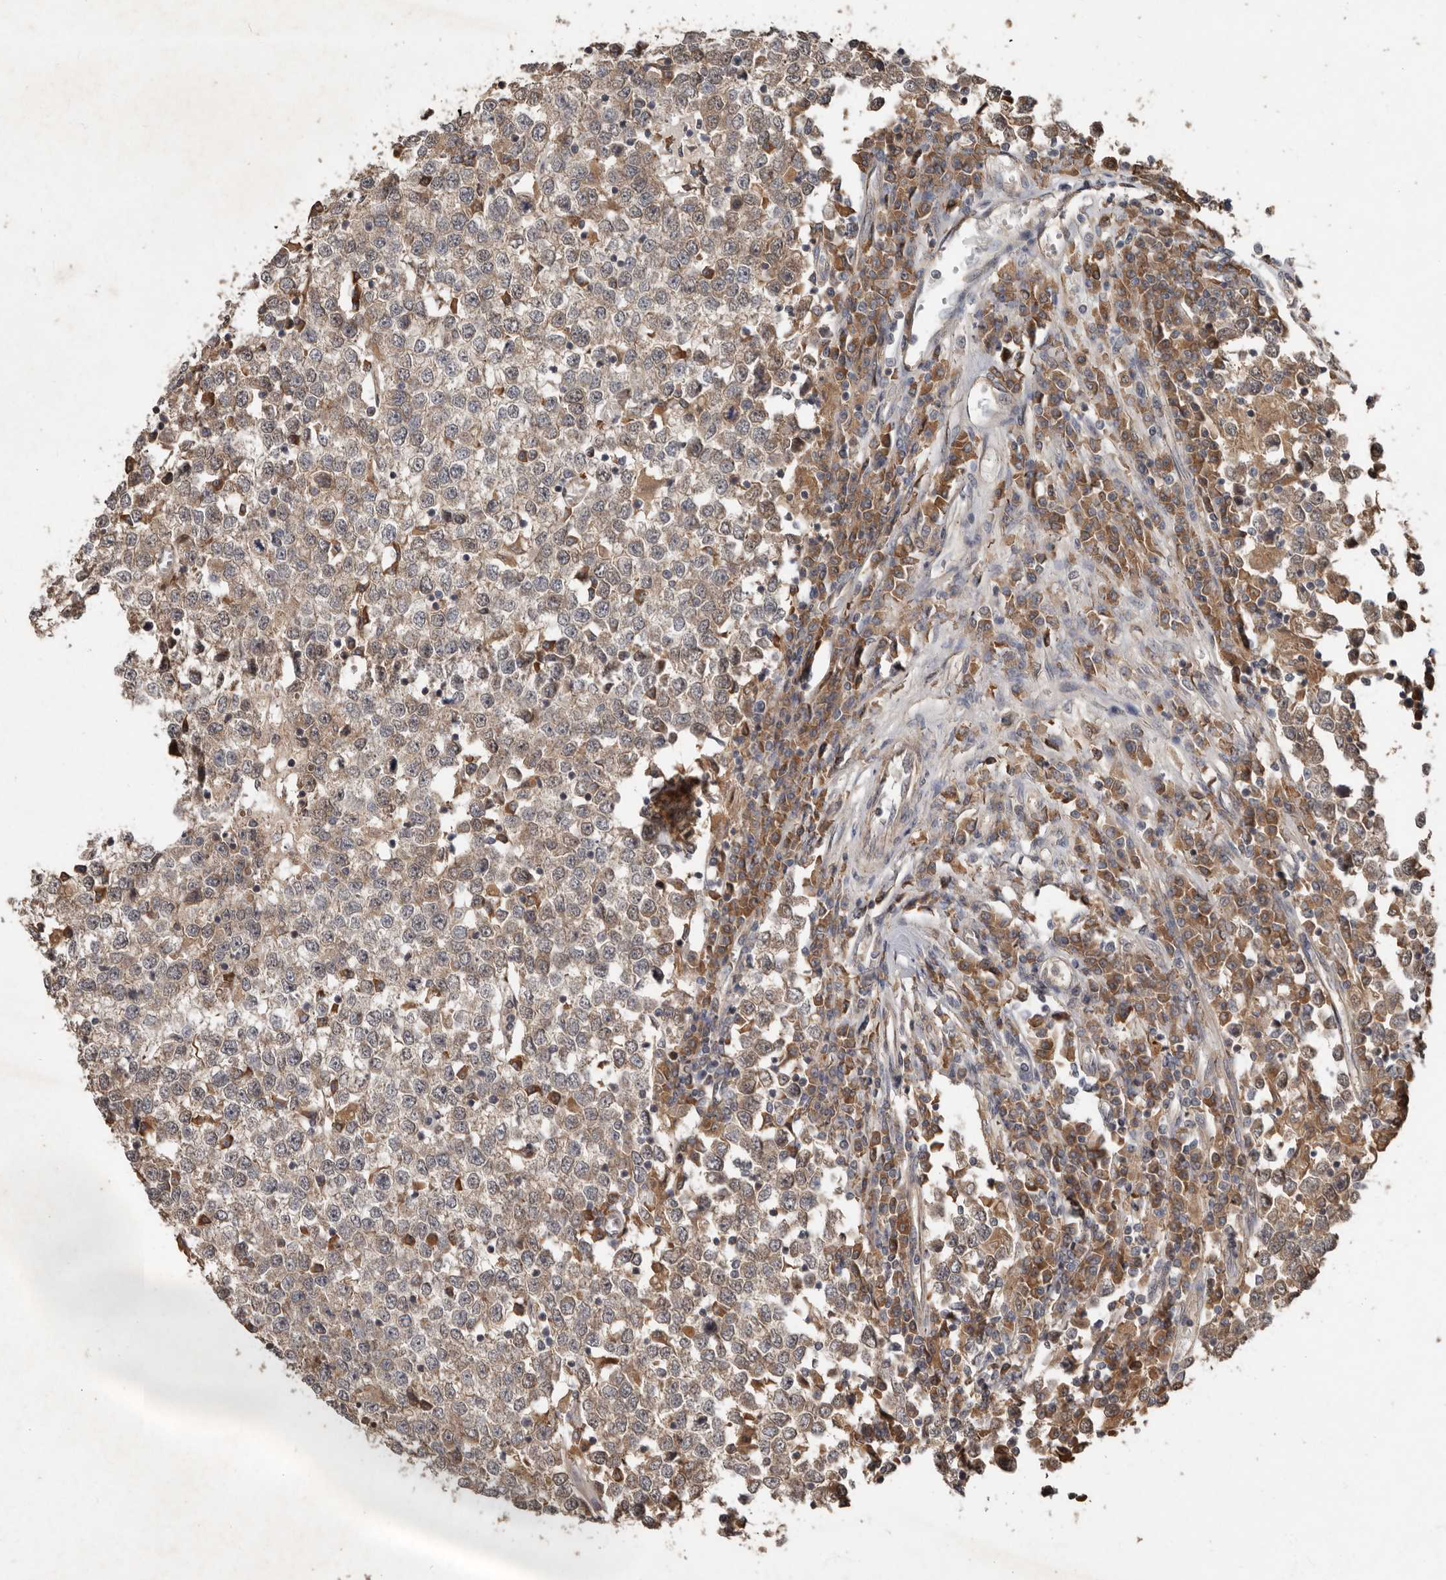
{"staining": {"intensity": "moderate", "quantity": "25%-75%", "location": "cytoplasmic/membranous"}, "tissue": "testis cancer", "cell_type": "Tumor cells", "image_type": "cancer", "snomed": [{"axis": "morphology", "description": "Seminoma, NOS"}, {"axis": "topography", "description": "Testis"}], "caption": "Tumor cells reveal medium levels of moderate cytoplasmic/membranous staining in approximately 25%-75% of cells in seminoma (testis).", "gene": "KIF26B", "patient": {"sex": "male", "age": 65}}